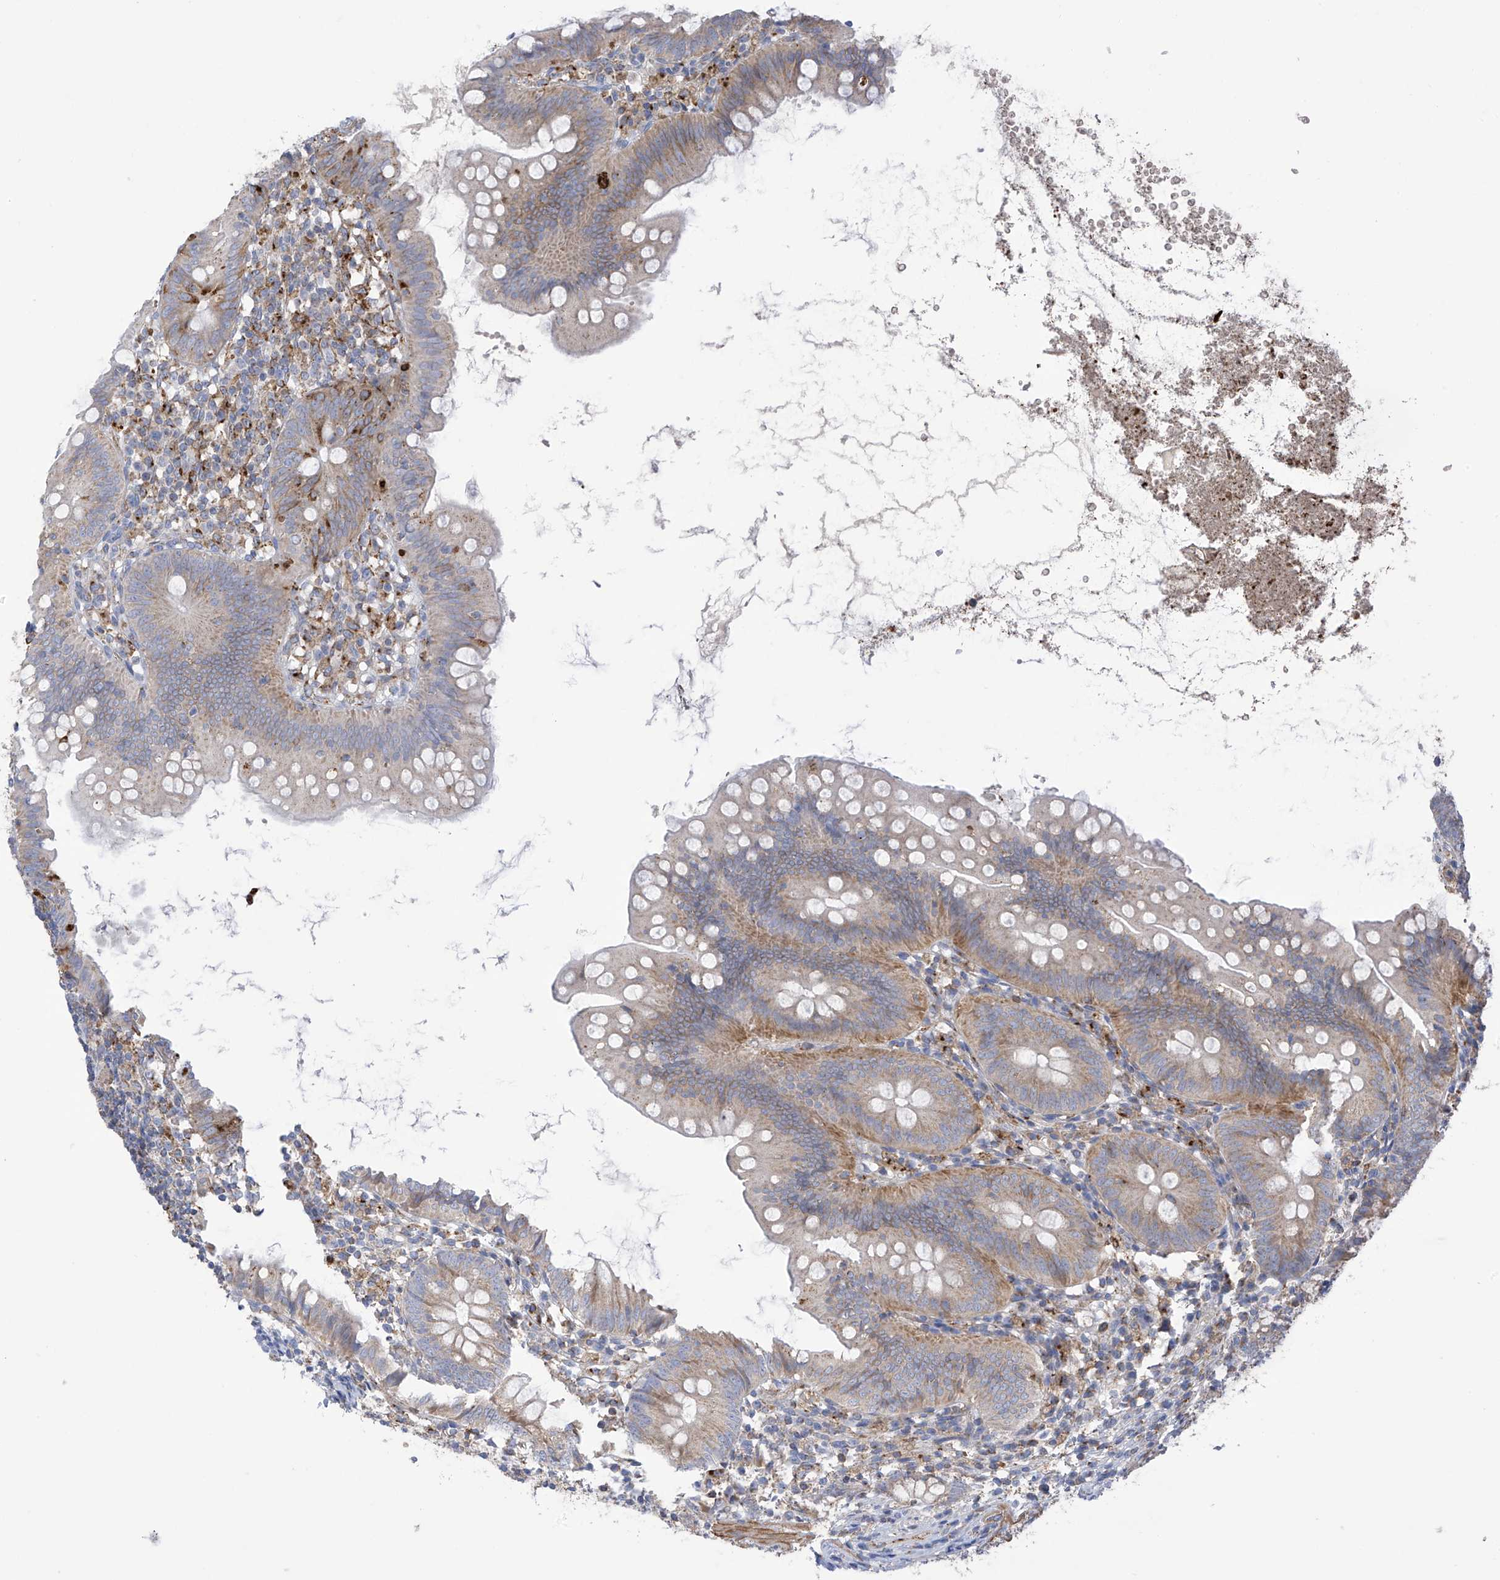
{"staining": {"intensity": "moderate", "quantity": "25%-75%", "location": "cytoplasmic/membranous"}, "tissue": "appendix", "cell_type": "Glandular cells", "image_type": "normal", "snomed": [{"axis": "morphology", "description": "Normal tissue, NOS"}, {"axis": "topography", "description": "Appendix"}], "caption": "Immunohistochemical staining of unremarkable human appendix shows medium levels of moderate cytoplasmic/membranous expression in approximately 25%-75% of glandular cells.", "gene": "ITM2B", "patient": {"sex": "female", "age": 62}}